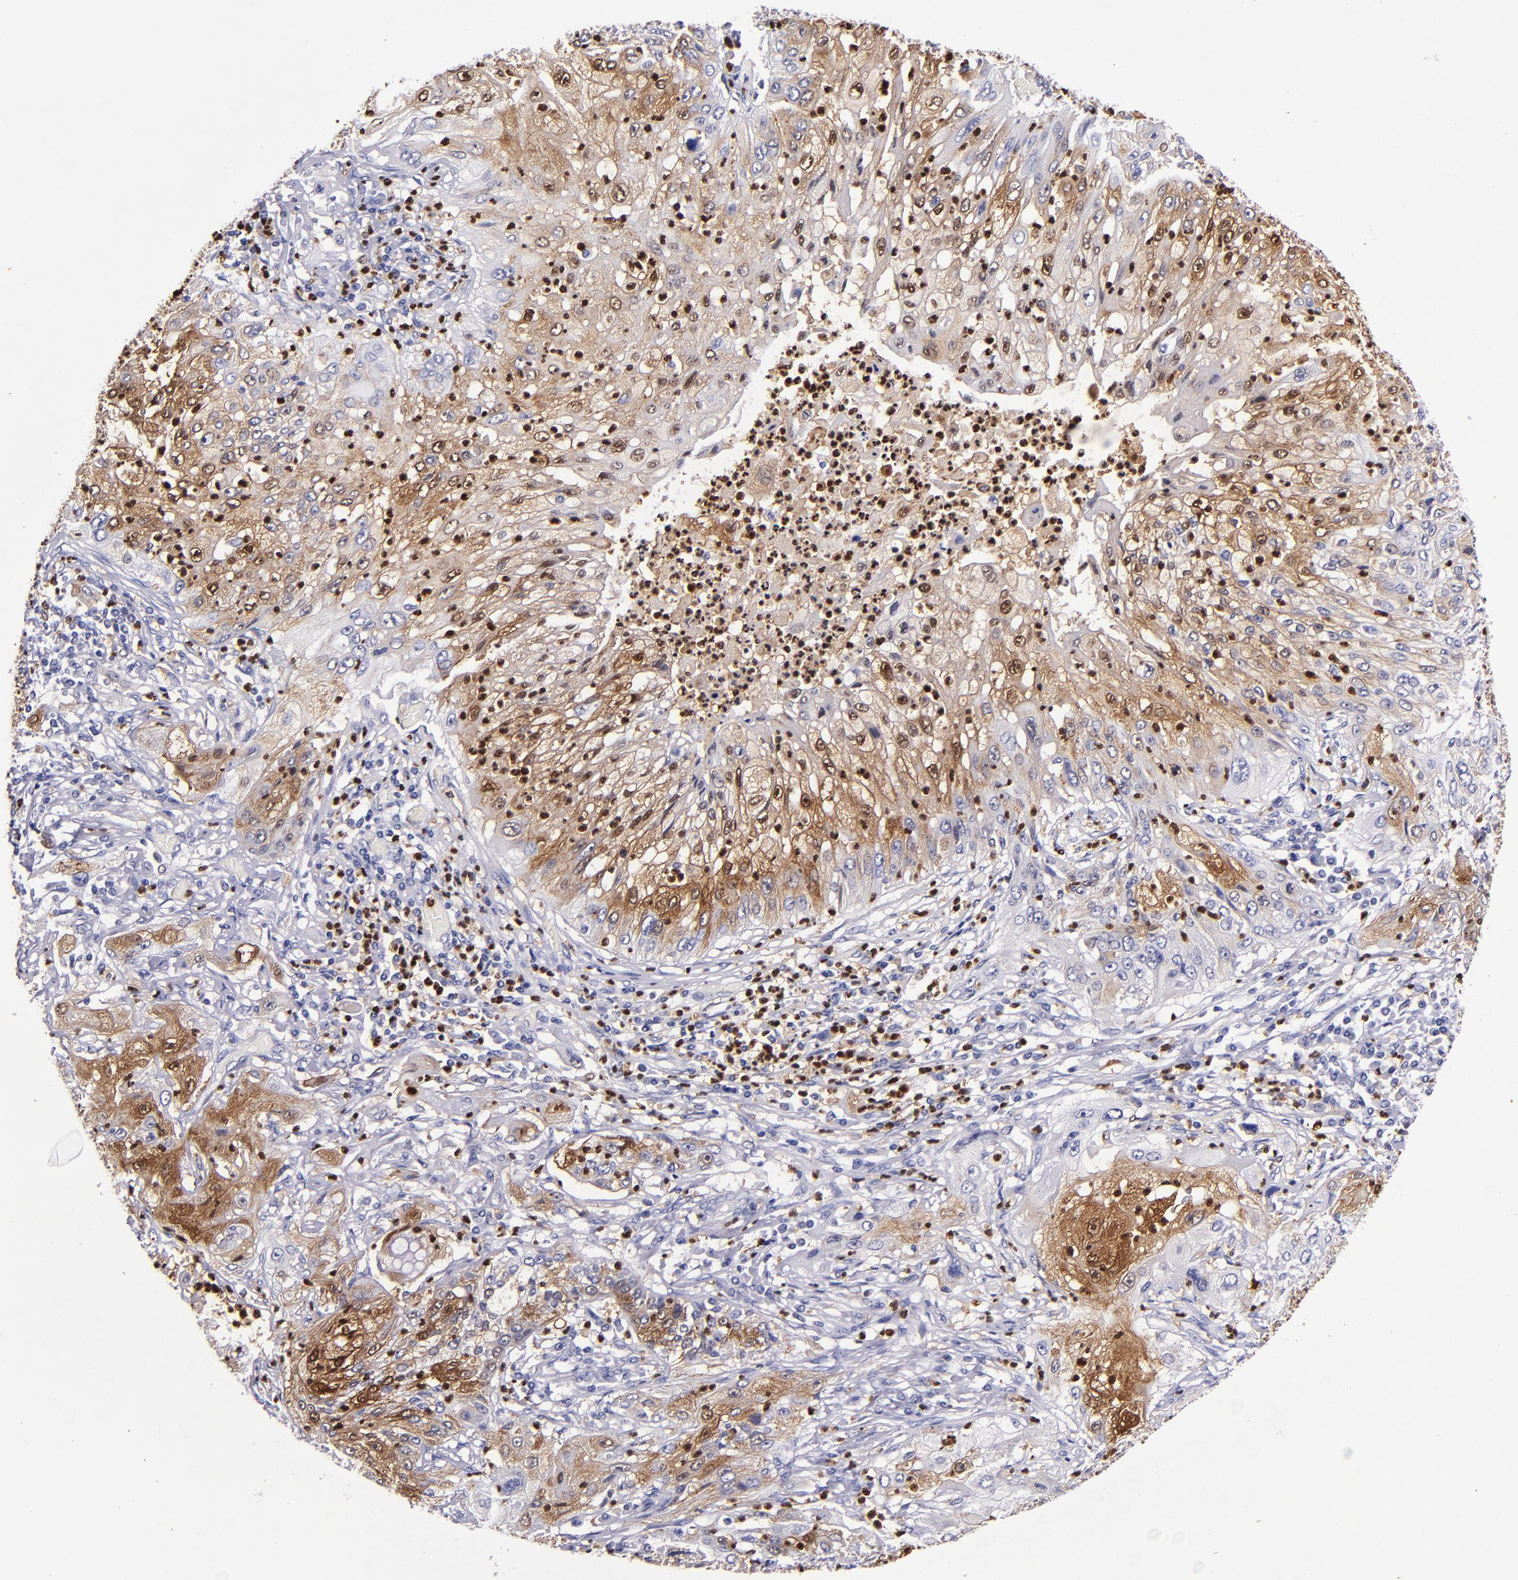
{"staining": {"intensity": "strong", "quantity": ">75%", "location": "cytoplasmic/membranous,nuclear"}, "tissue": "lung cancer", "cell_type": "Tumor cells", "image_type": "cancer", "snomed": [{"axis": "morphology", "description": "Inflammation, NOS"}, {"axis": "morphology", "description": "Squamous cell carcinoma, NOS"}, {"axis": "topography", "description": "Lymph node"}, {"axis": "topography", "description": "Soft tissue"}, {"axis": "topography", "description": "Lung"}], "caption": "The photomicrograph reveals a brown stain indicating the presence of a protein in the cytoplasmic/membranous and nuclear of tumor cells in lung cancer.", "gene": "S100A8", "patient": {"sex": "male", "age": 66}}